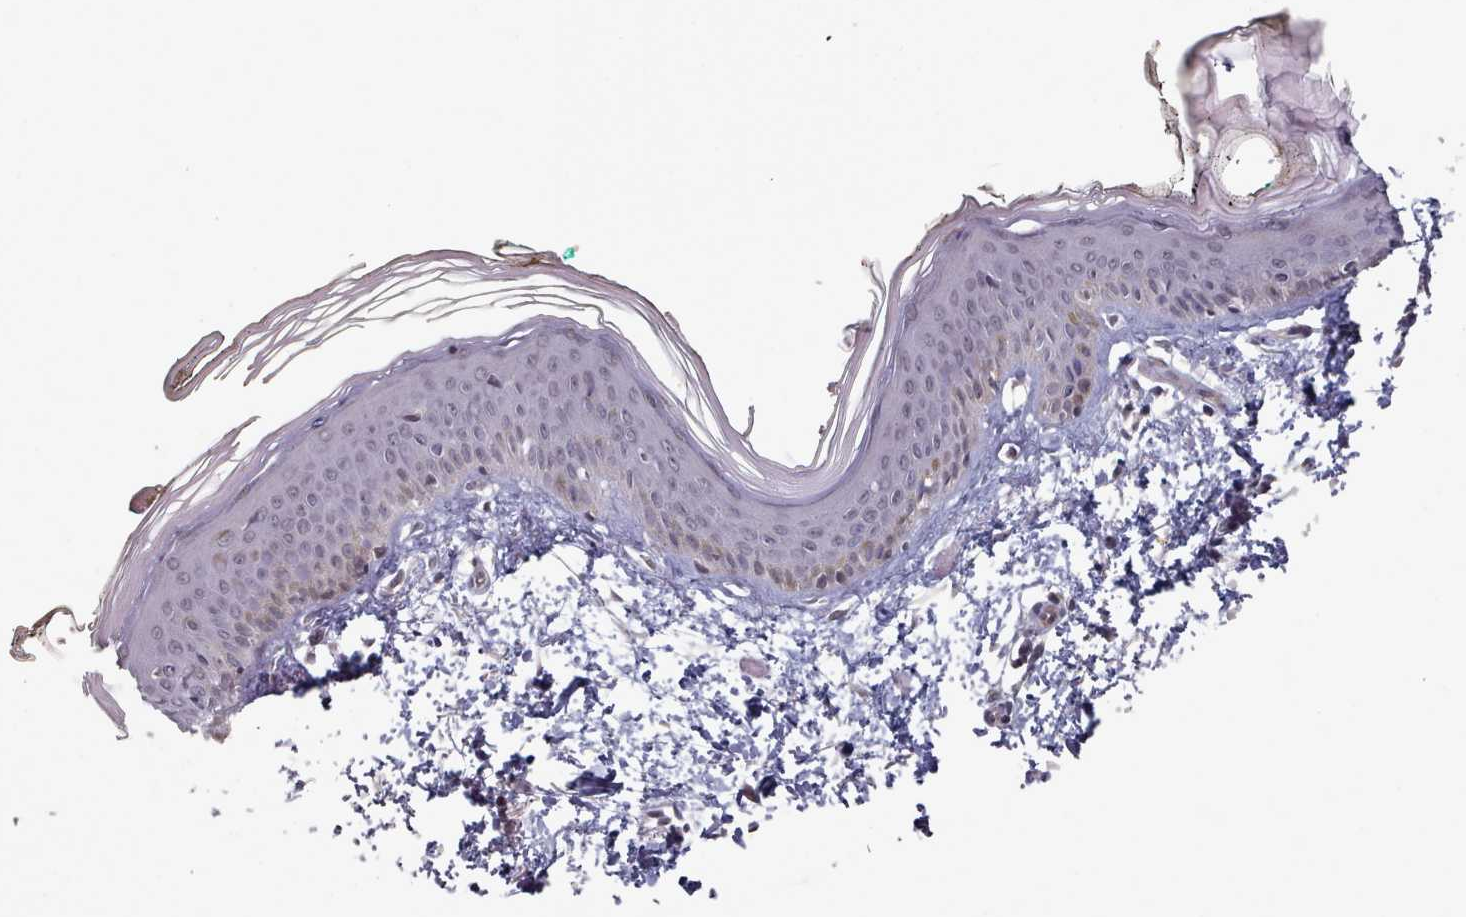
{"staining": {"intensity": "negative", "quantity": "none", "location": "none"}, "tissue": "skin", "cell_type": "Fibroblasts", "image_type": "normal", "snomed": [{"axis": "morphology", "description": "Normal tissue, NOS"}, {"axis": "topography", "description": "Skin"}], "caption": "The micrograph reveals no significant expression in fibroblasts of skin. (DAB (3,3'-diaminobenzidine) immunohistochemistry (IHC) with hematoxylin counter stain).", "gene": "HYAL3", "patient": {"sex": "male", "age": 62}}